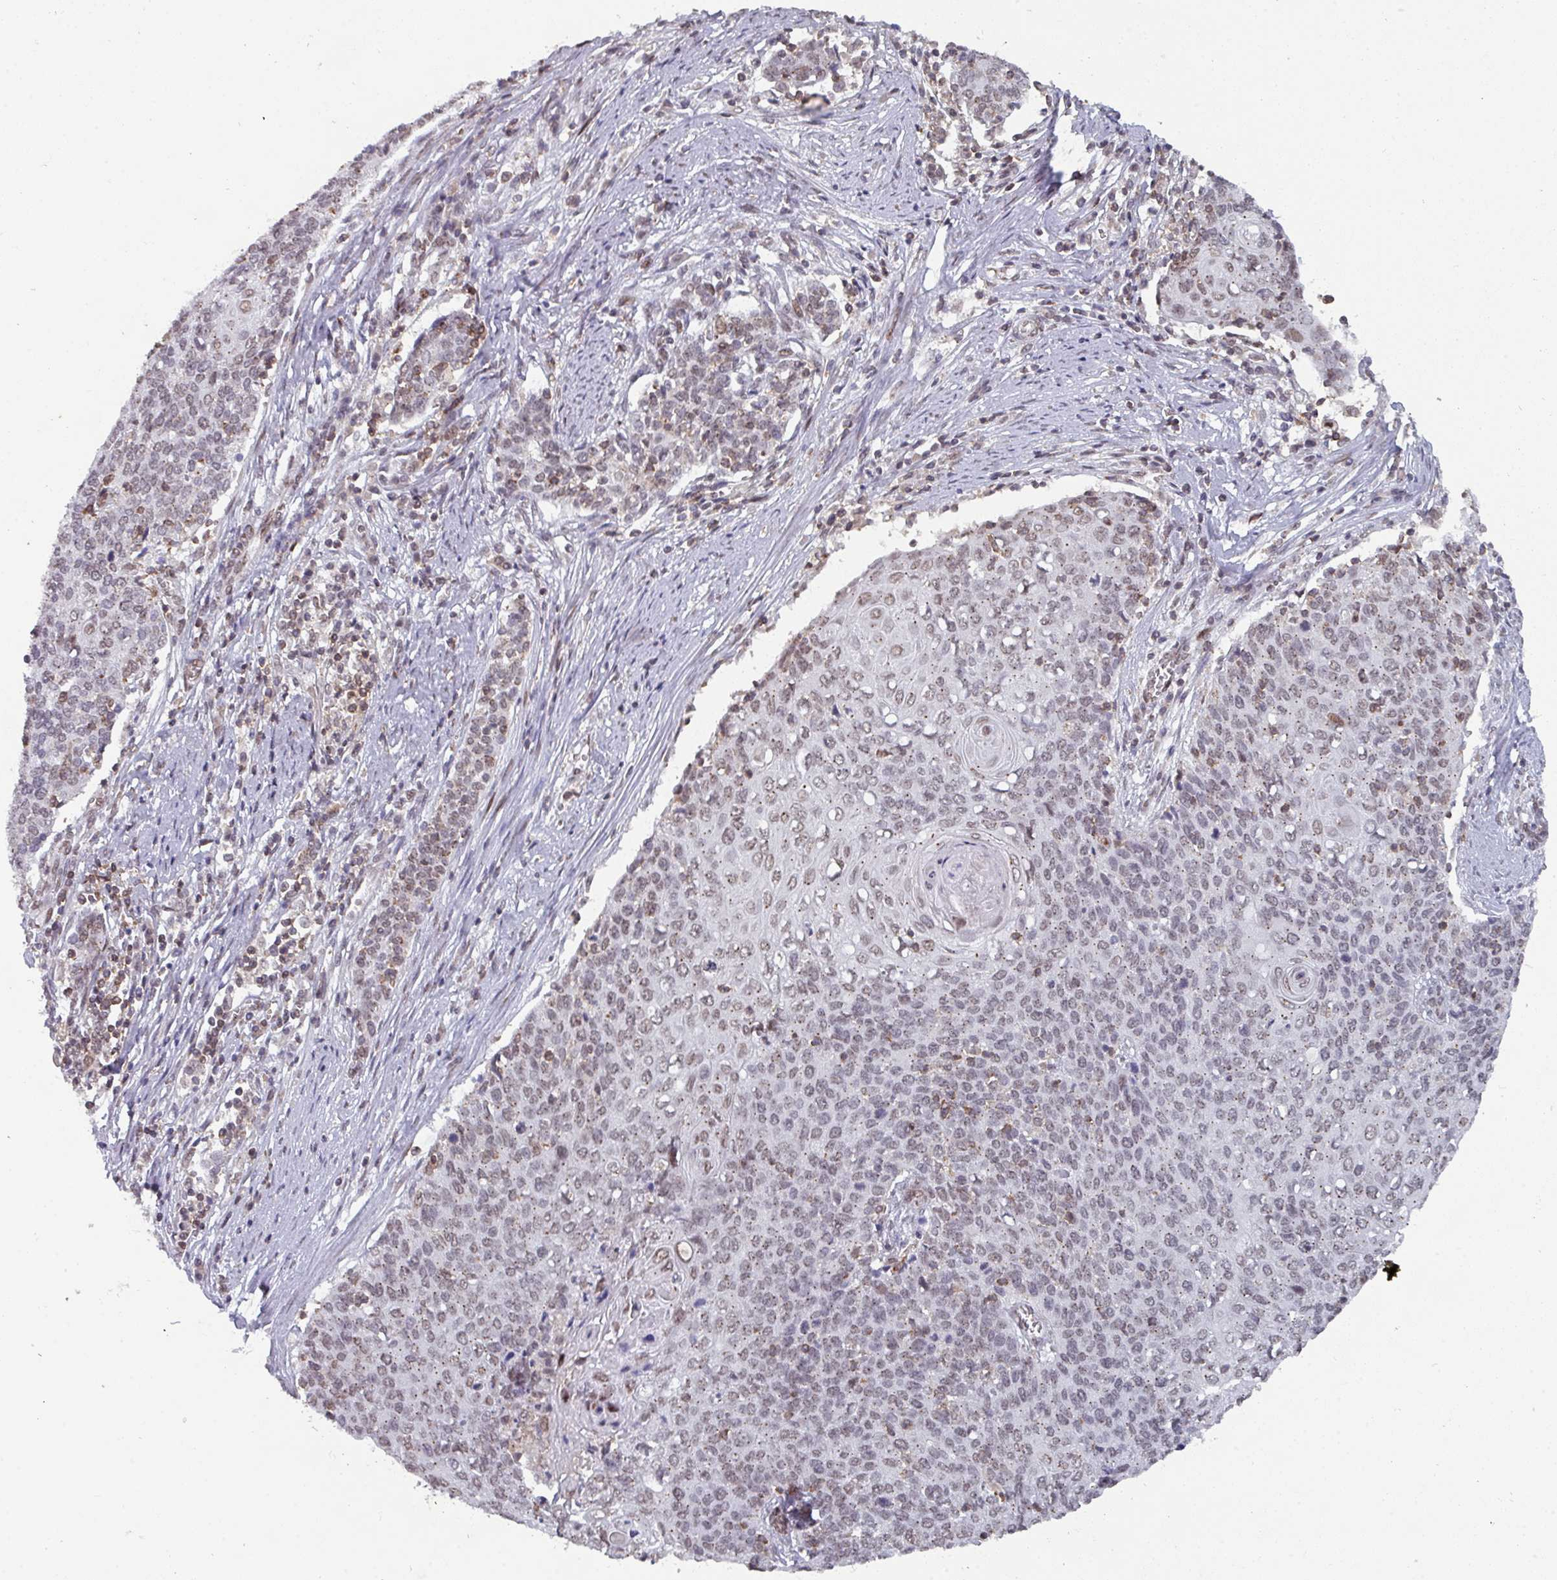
{"staining": {"intensity": "weak", "quantity": ">75%", "location": "nuclear"}, "tissue": "cervical cancer", "cell_type": "Tumor cells", "image_type": "cancer", "snomed": [{"axis": "morphology", "description": "Squamous cell carcinoma, NOS"}, {"axis": "topography", "description": "Cervix"}], "caption": "About >75% of tumor cells in human cervical squamous cell carcinoma display weak nuclear protein expression as visualized by brown immunohistochemical staining.", "gene": "RASAL3", "patient": {"sex": "female", "age": 39}}